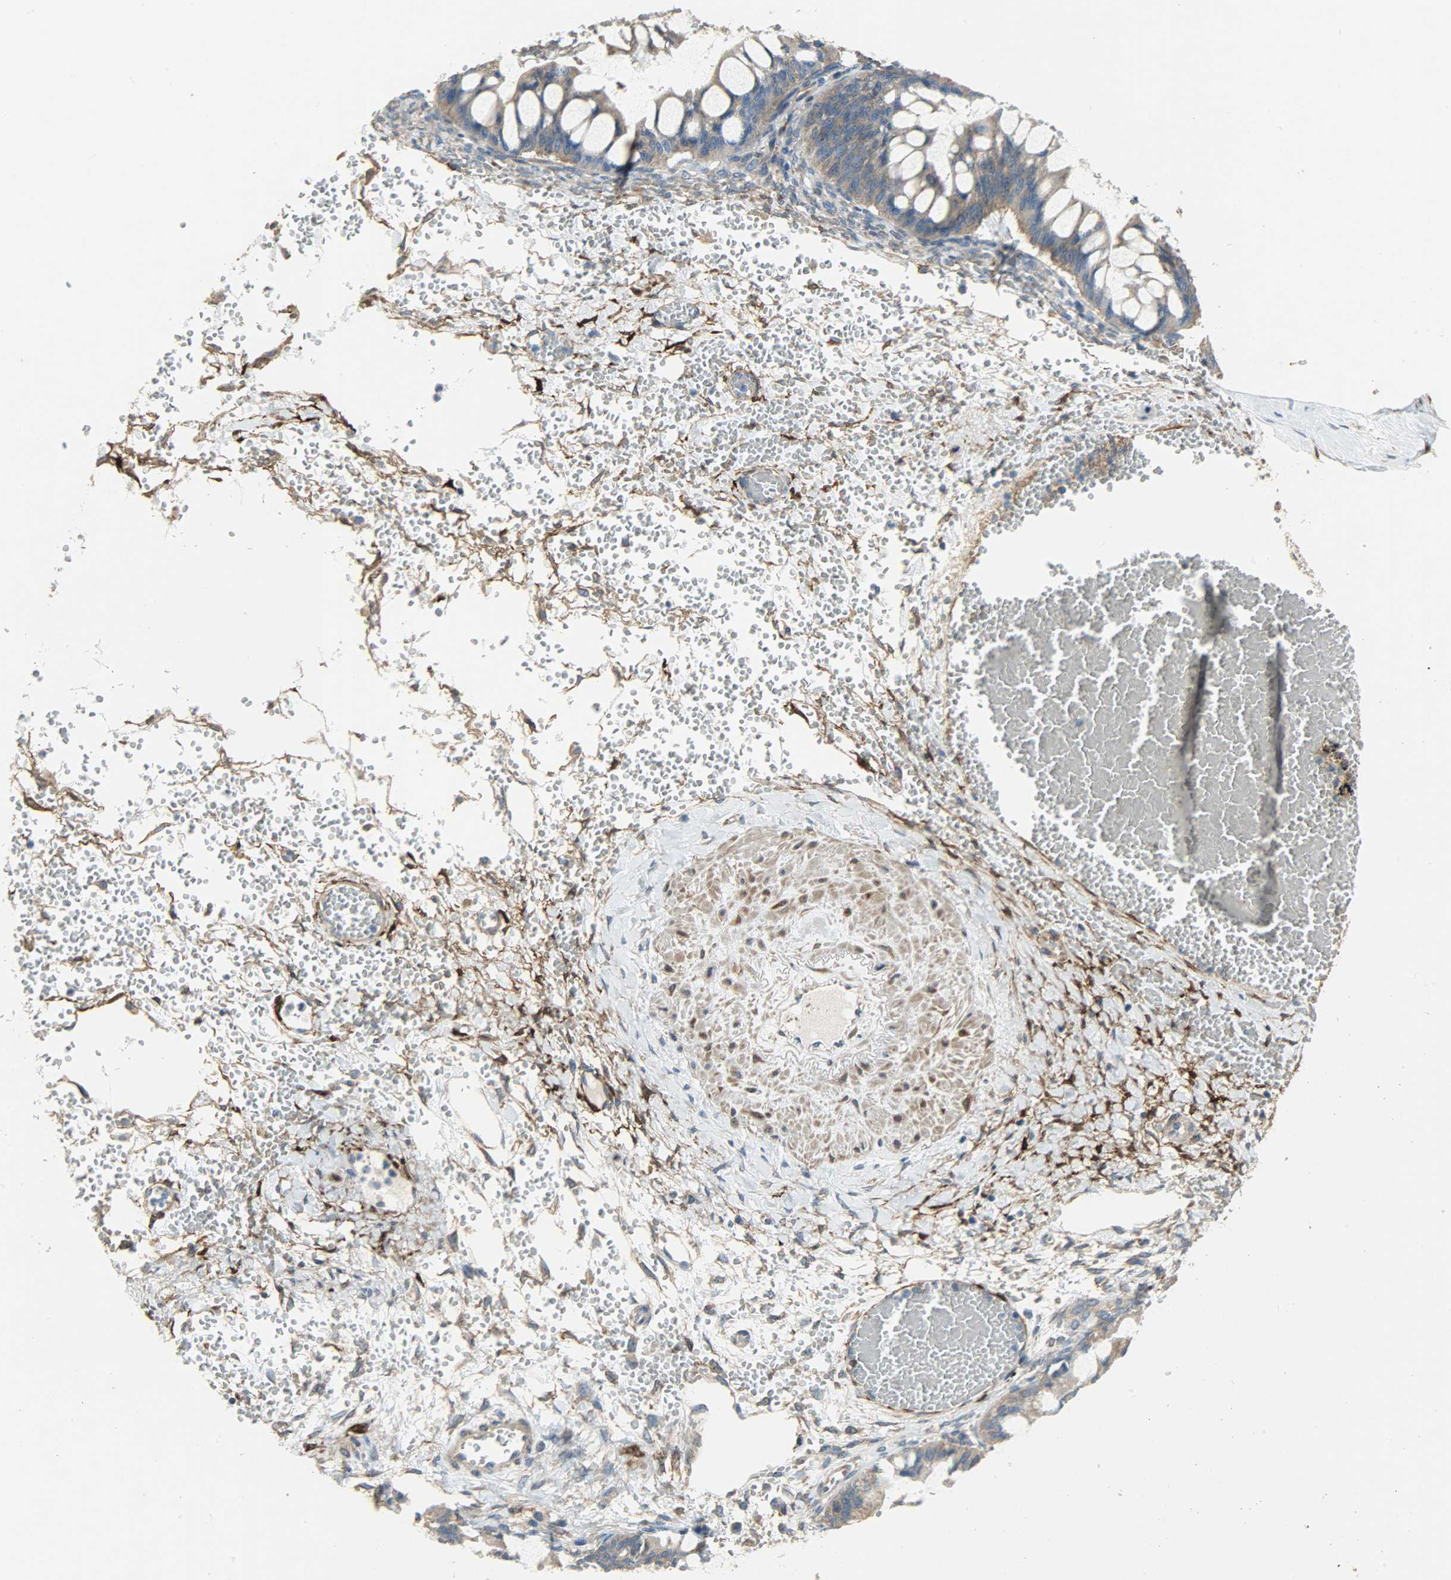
{"staining": {"intensity": "moderate", "quantity": ">75%", "location": "cytoplasmic/membranous"}, "tissue": "ovarian cancer", "cell_type": "Tumor cells", "image_type": "cancer", "snomed": [{"axis": "morphology", "description": "Cystadenocarcinoma, mucinous, NOS"}, {"axis": "topography", "description": "Ovary"}], "caption": "A high-resolution image shows immunohistochemistry (IHC) staining of ovarian cancer, which displays moderate cytoplasmic/membranous expression in about >75% of tumor cells.", "gene": "C1orf198", "patient": {"sex": "female", "age": 73}}